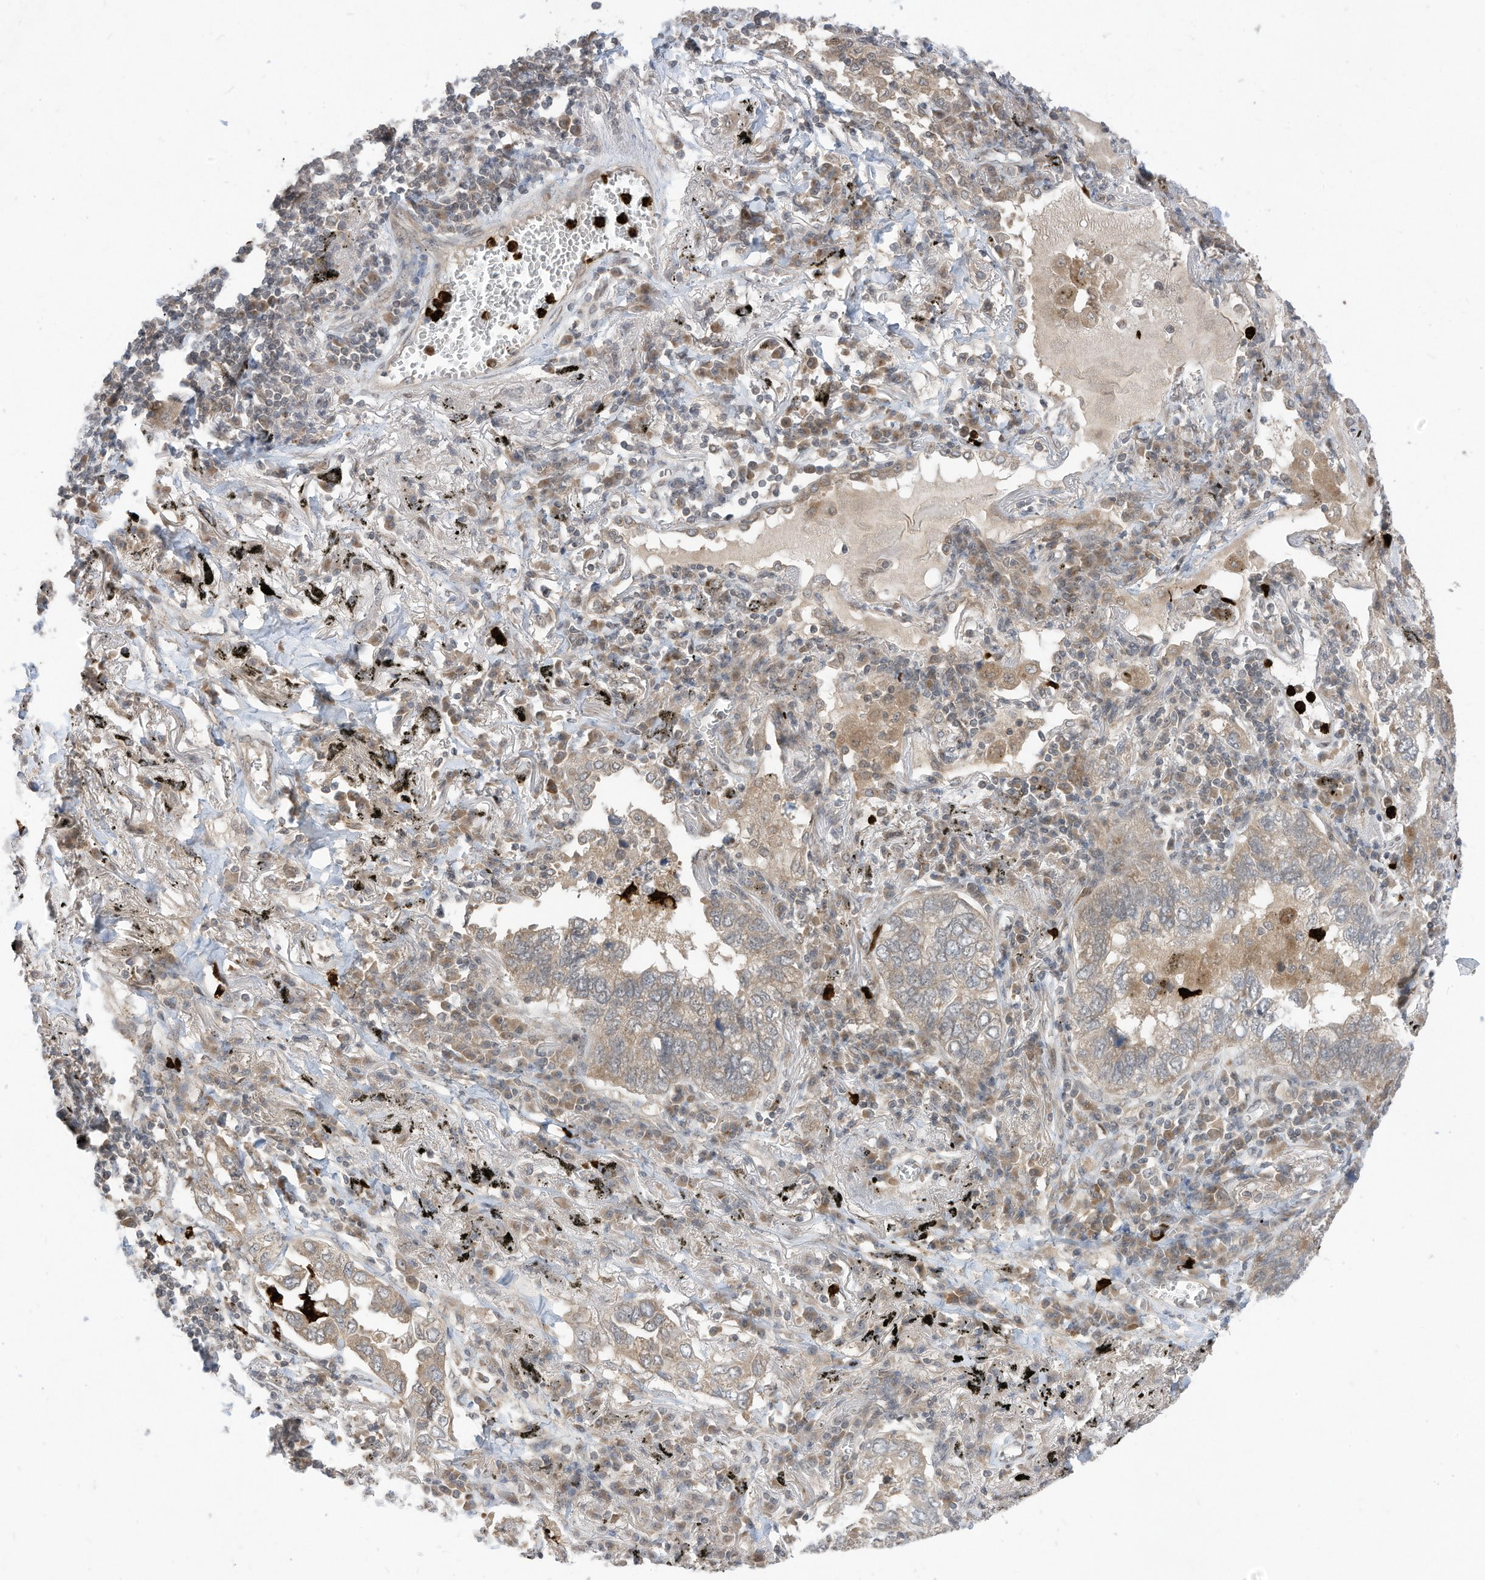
{"staining": {"intensity": "negative", "quantity": "none", "location": "none"}, "tissue": "lung cancer", "cell_type": "Tumor cells", "image_type": "cancer", "snomed": [{"axis": "morphology", "description": "Adenocarcinoma, NOS"}, {"axis": "topography", "description": "Lung"}], "caption": "Lung cancer stained for a protein using immunohistochemistry displays no staining tumor cells.", "gene": "CNKSR1", "patient": {"sex": "male", "age": 65}}